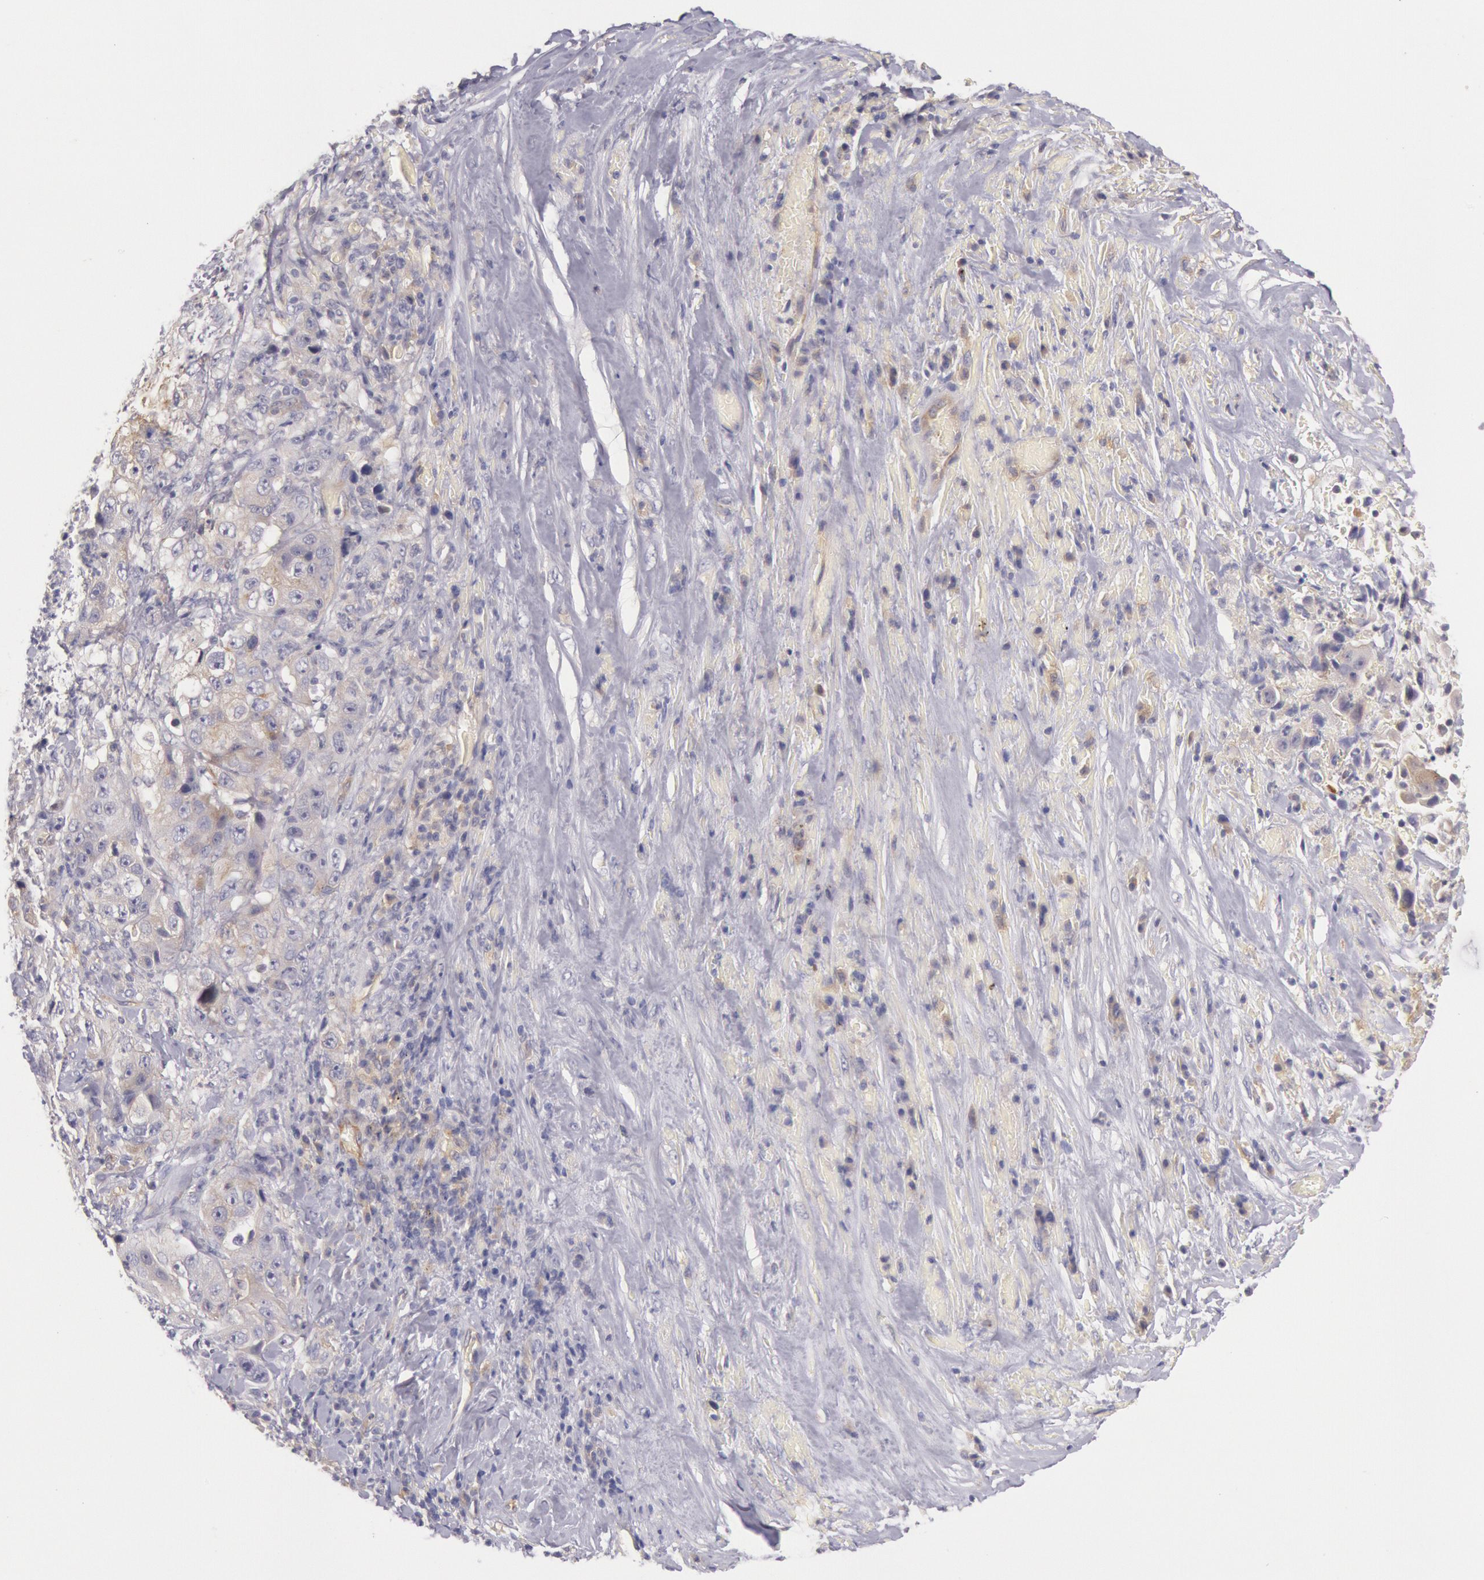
{"staining": {"intensity": "weak", "quantity": "<25%", "location": "cytoplasmic/membranous"}, "tissue": "lung cancer", "cell_type": "Tumor cells", "image_type": "cancer", "snomed": [{"axis": "morphology", "description": "Squamous cell carcinoma, NOS"}, {"axis": "topography", "description": "Lung"}], "caption": "This is an immunohistochemistry photomicrograph of lung squamous cell carcinoma. There is no staining in tumor cells.", "gene": "MYO5A", "patient": {"sex": "male", "age": 64}}